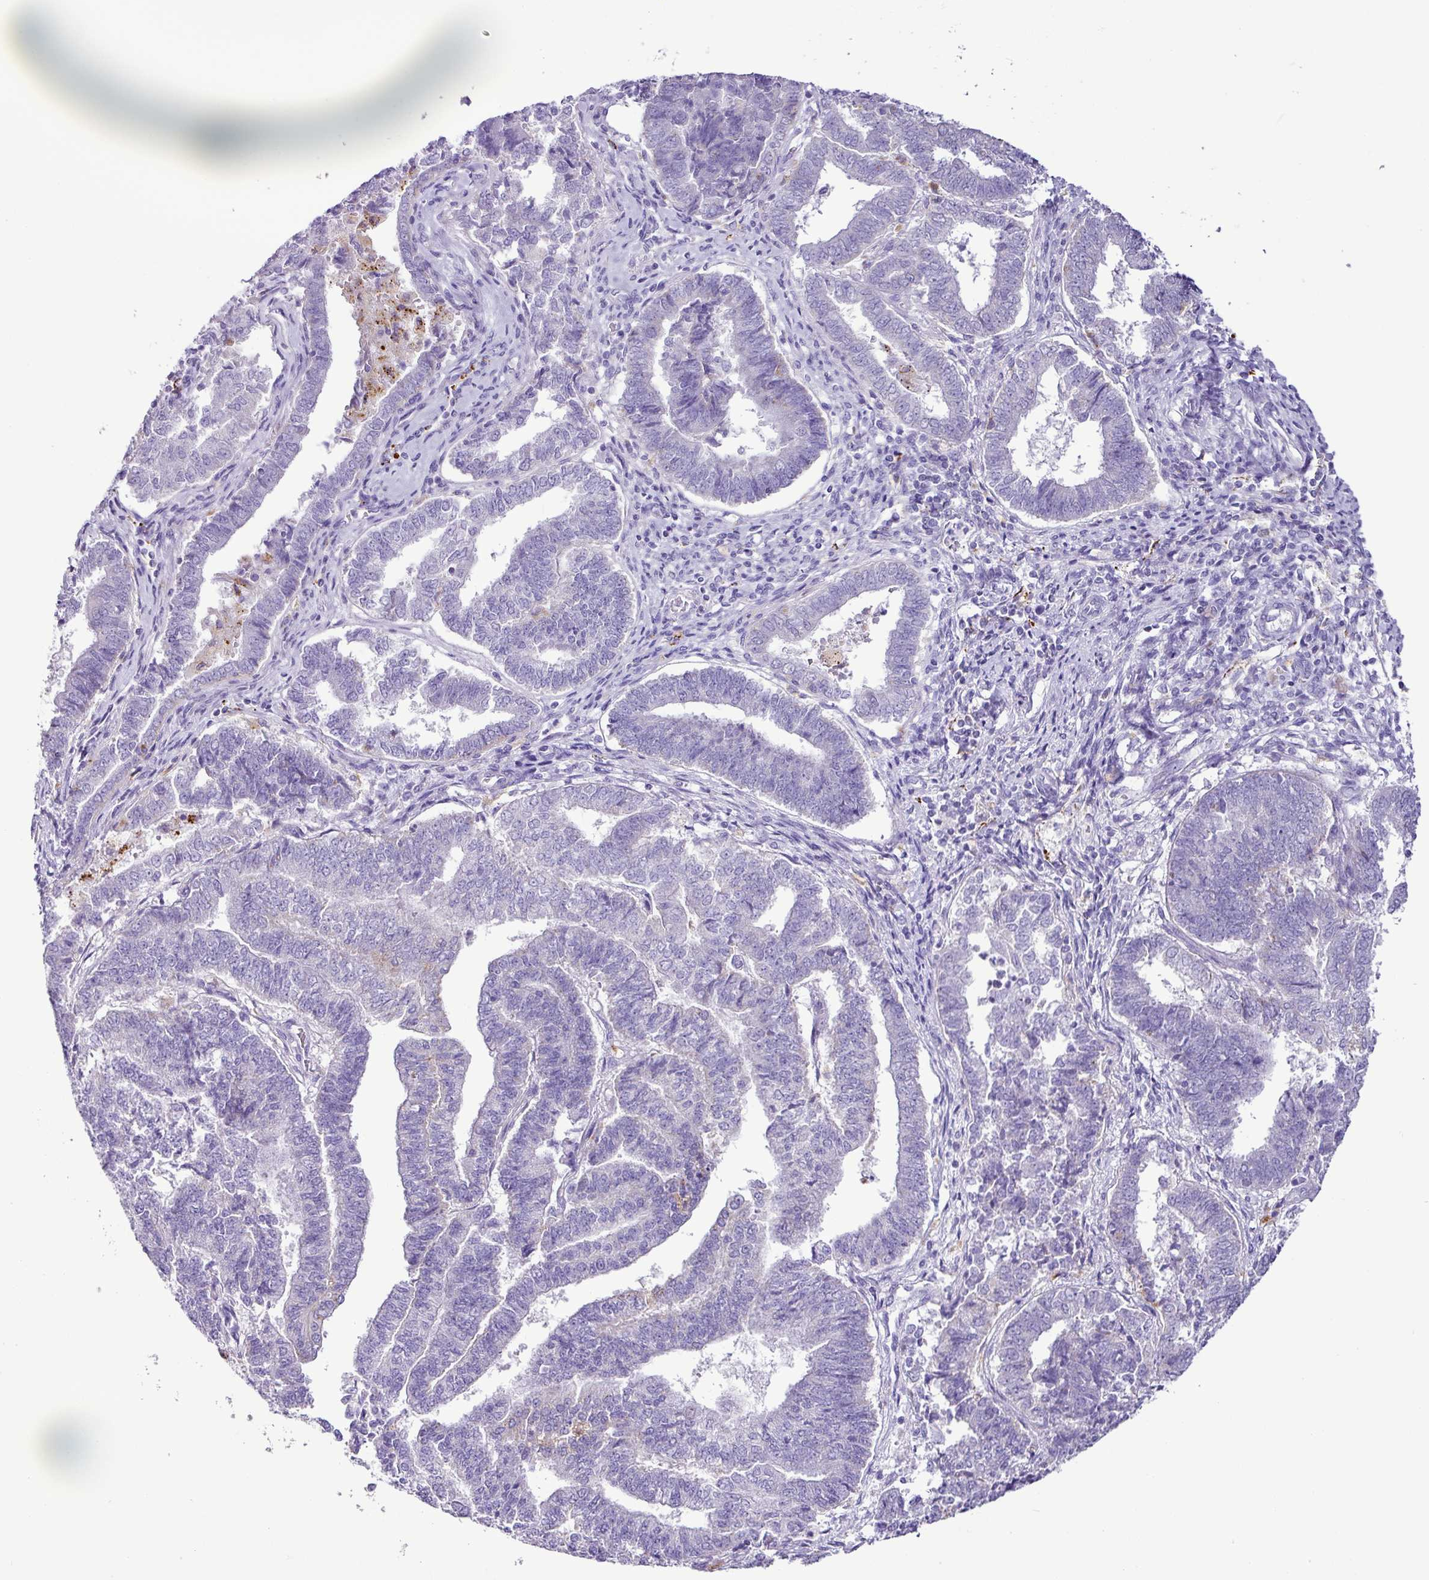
{"staining": {"intensity": "negative", "quantity": "none", "location": "none"}, "tissue": "endometrial cancer", "cell_type": "Tumor cells", "image_type": "cancer", "snomed": [{"axis": "morphology", "description": "Adenocarcinoma, NOS"}, {"axis": "topography", "description": "Endometrium"}], "caption": "This image is of endometrial cancer stained with IHC to label a protein in brown with the nuclei are counter-stained blue. There is no expression in tumor cells.", "gene": "PGAP4", "patient": {"sex": "female", "age": 72}}